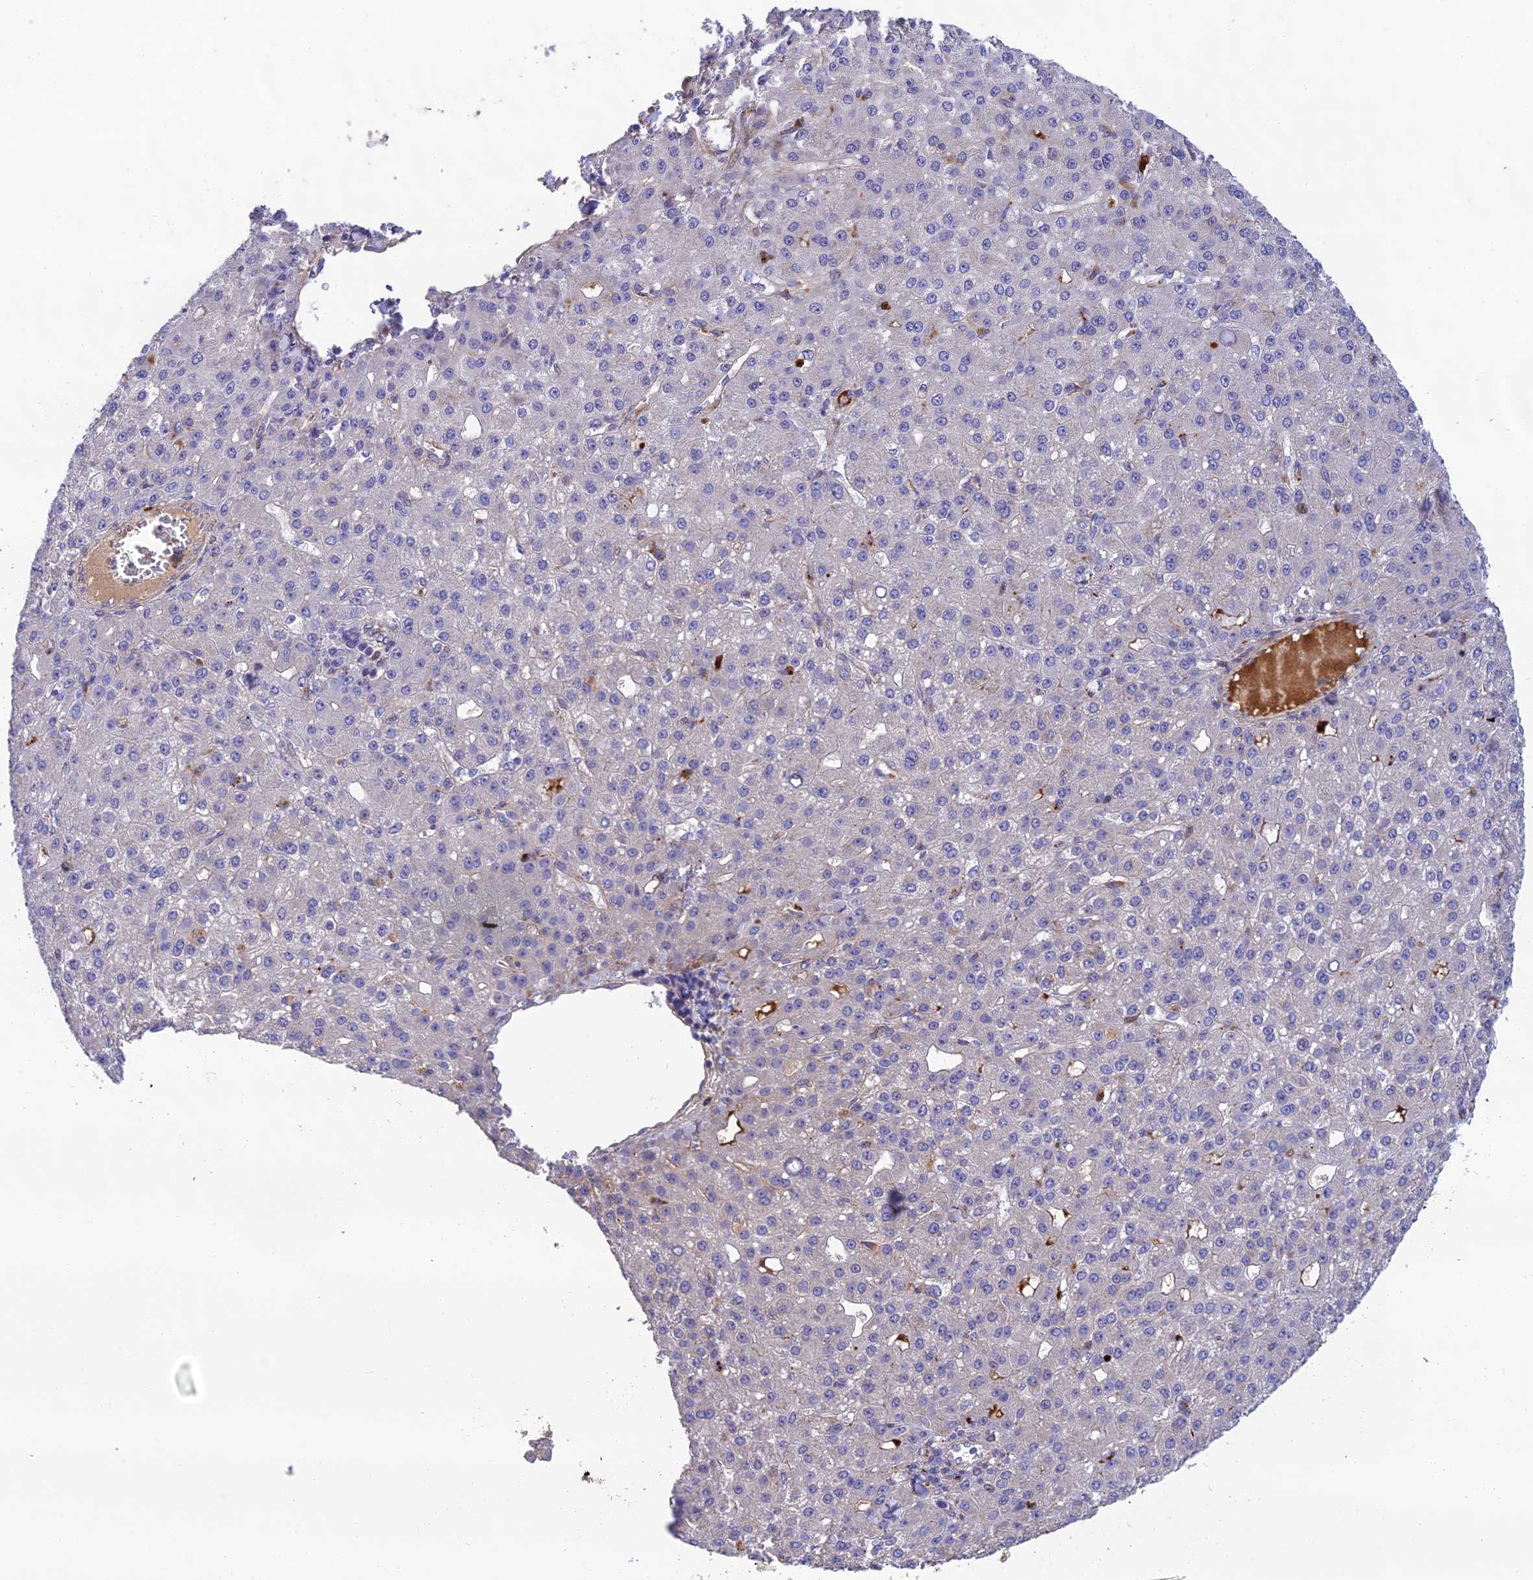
{"staining": {"intensity": "negative", "quantity": "none", "location": "none"}, "tissue": "liver cancer", "cell_type": "Tumor cells", "image_type": "cancer", "snomed": [{"axis": "morphology", "description": "Carcinoma, Hepatocellular, NOS"}, {"axis": "topography", "description": "Liver"}], "caption": "Protein analysis of liver cancer (hepatocellular carcinoma) exhibits no significant expression in tumor cells.", "gene": "CPSF4L", "patient": {"sex": "male", "age": 67}}